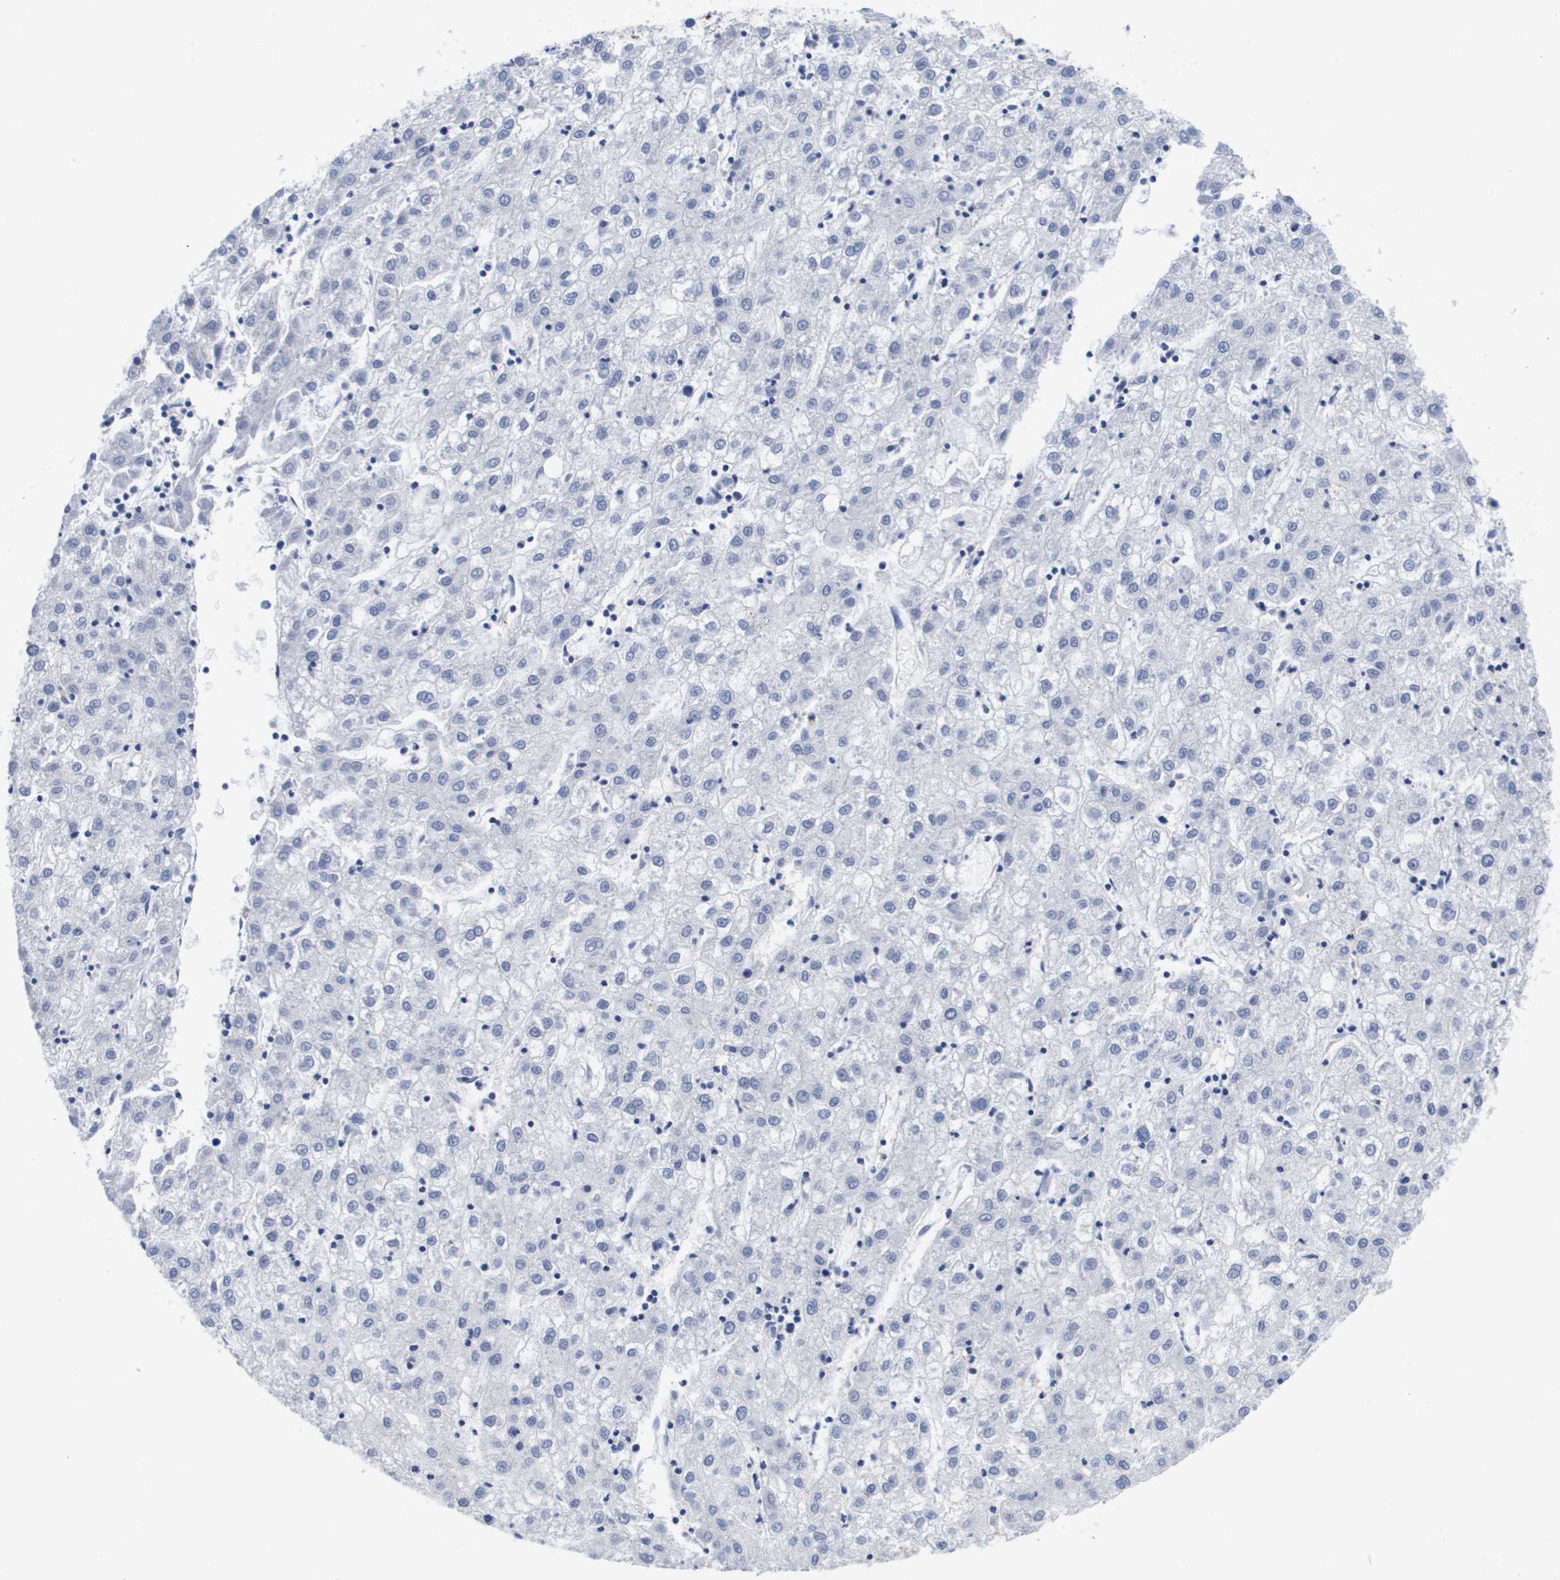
{"staining": {"intensity": "negative", "quantity": "none", "location": "none"}, "tissue": "liver cancer", "cell_type": "Tumor cells", "image_type": "cancer", "snomed": [{"axis": "morphology", "description": "Carcinoma, Hepatocellular, NOS"}, {"axis": "topography", "description": "Liver"}], "caption": "Histopathology image shows no significant protein positivity in tumor cells of liver cancer (hepatocellular carcinoma).", "gene": "HMOX1", "patient": {"sex": "male", "age": 72}}